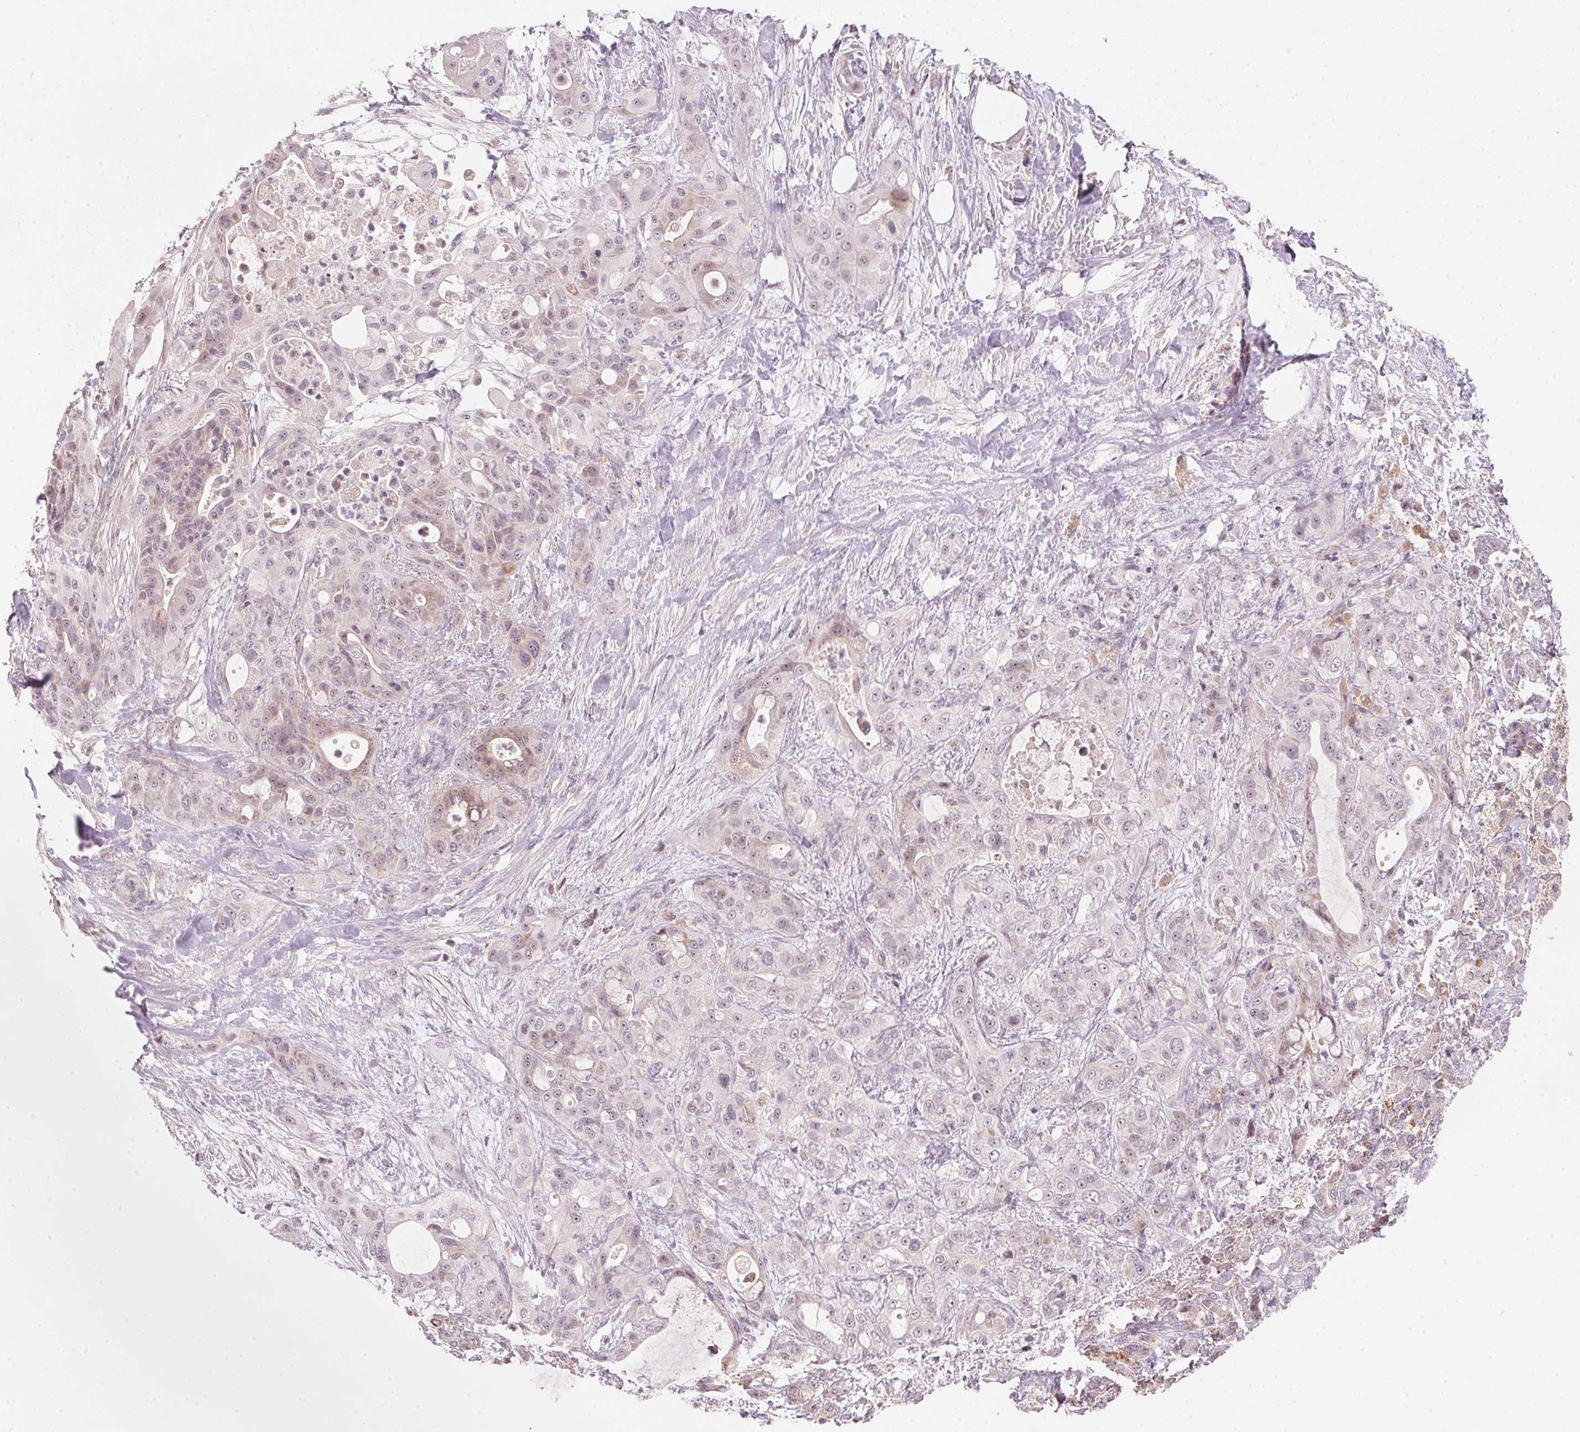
{"staining": {"intensity": "weak", "quantity": "25%-75%", "location": "cytoplasmic/membranous"}, "tissue": "pancreatic cancer", "cell_type": "Tumor cells", "image_type": "cancer", "snomed": [{"axis": "morphology", "description": "Adenocarcinoma, NOS"}, {"axis": "topography", "description": "Pancreas"}], "caption": "Weak cytoplasmic/membranous protein expression is present in approximately 25%-75% of tumor cells in pancreatic cancer (adenocarcinoma).", "gene": "COQ7", "patient": {"sex": "male", "age": 71}}